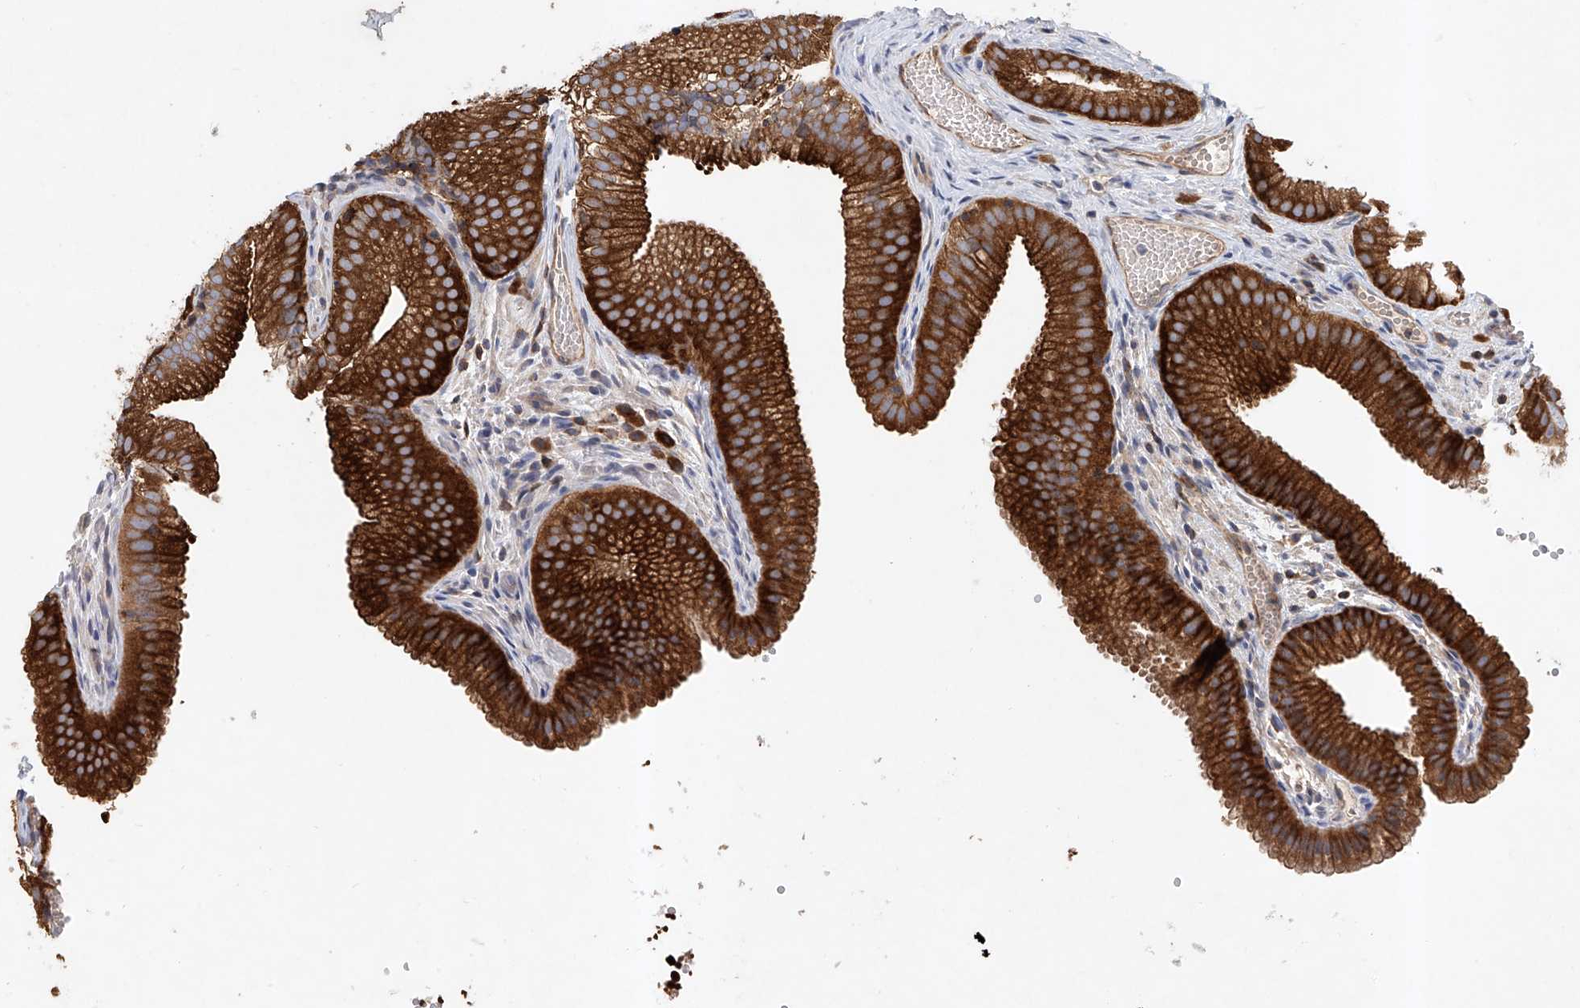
{"staining": {"intensity": "strong", "quantity": ">75%", "location": "cytoplasmic/membranous"}, "tissue": "gallbladder", "cell_type": "Glandular cells", "image_type": "normal", "snomed": [{"axis": "morphology", "description": "Normal tissue, NOS"}, {"axis": "topography", "description": "Gallbladder"}], "caption": "Immunohistochemical staining of unremarkable gallbladder displays >75% levels of strong cytoplasmic/membranous protein expression in approximately >75% of glandular cells.", "gene": "CARMIL1", "patient": {"sex": "female", "age": 30}}